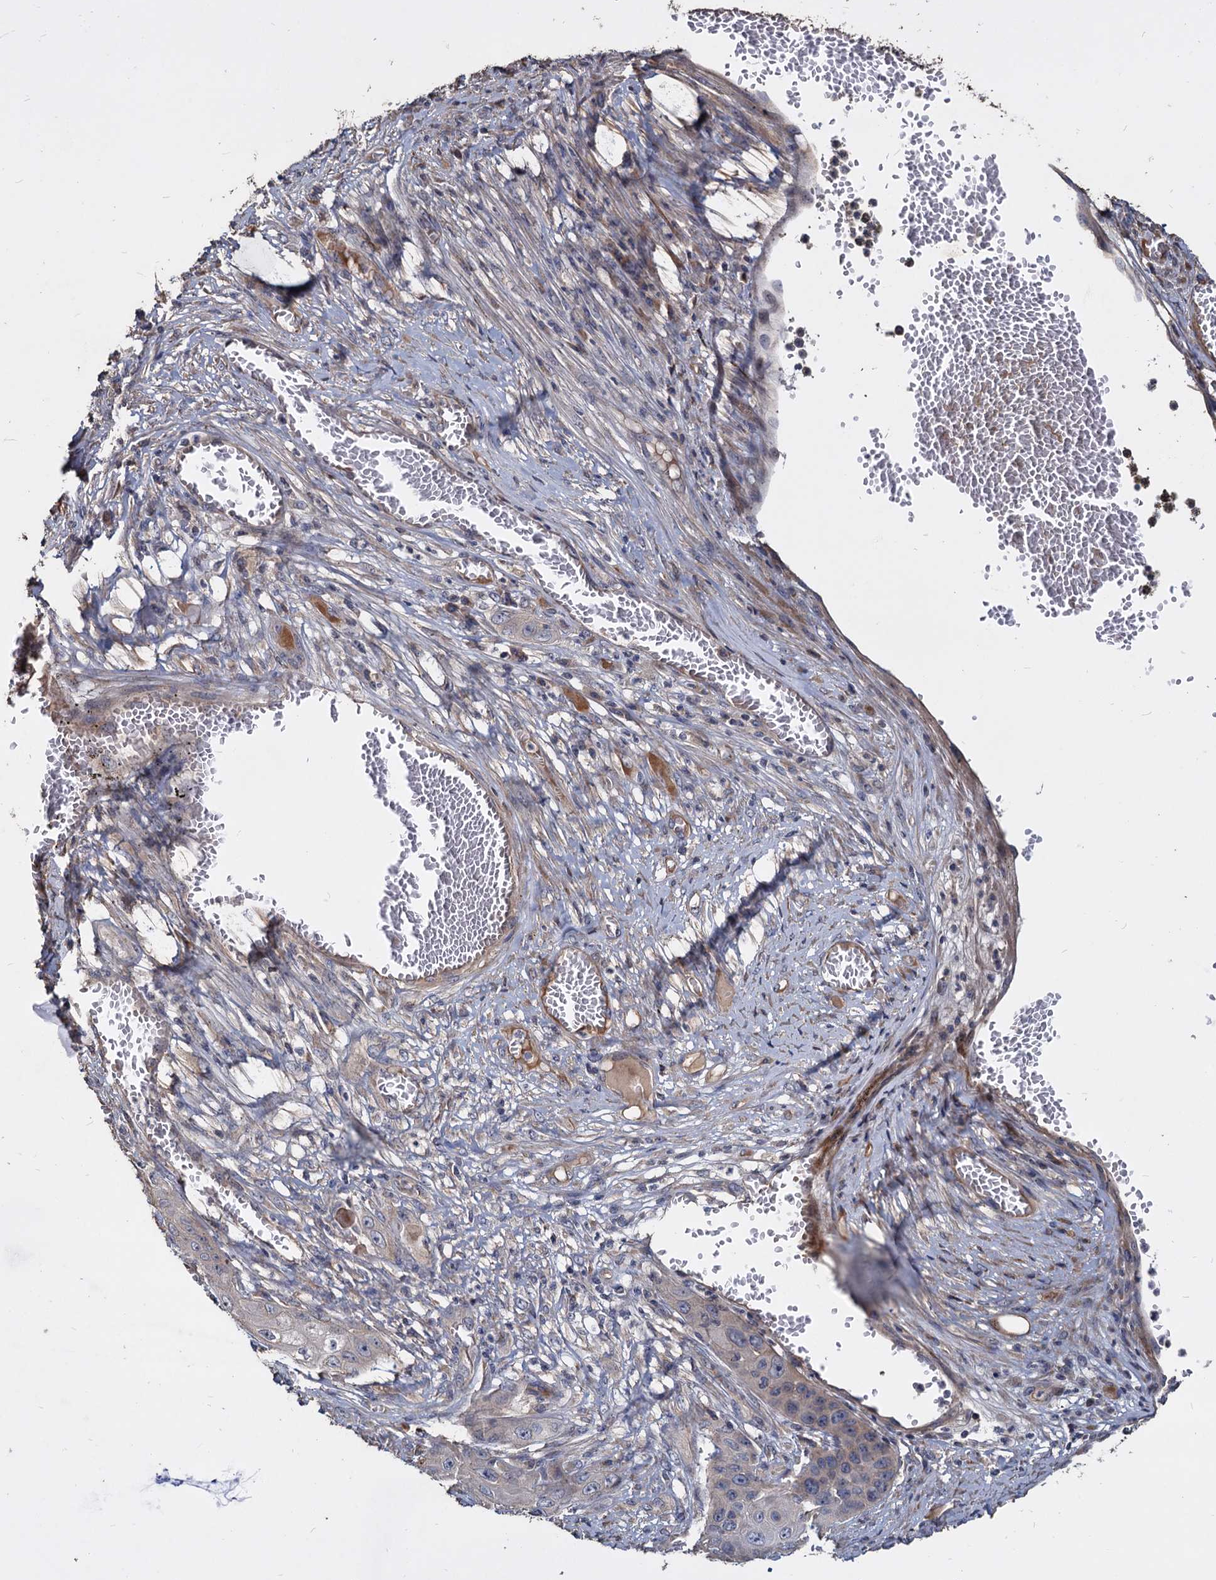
{"staining": {"intensity": "negative", "quantity": "none", "location": "none"}, "tissue": "skin cancer", "cell_type": "Tumor cells", "image_type": "cancer", "snomed": [{"axis": "morphology", "description": "Squamous cell carcinoma, NOS"}, {"axis": "topography", "description": "Skin"}], "caption": "A high-resolution image shows immunohistochemistry staining of squamous cell carcinoma (skin), which demonstrates no significant positivity in tumor cells.", "gene": "DEPDC4", "patient": {"sex": "male", "age": 55}}